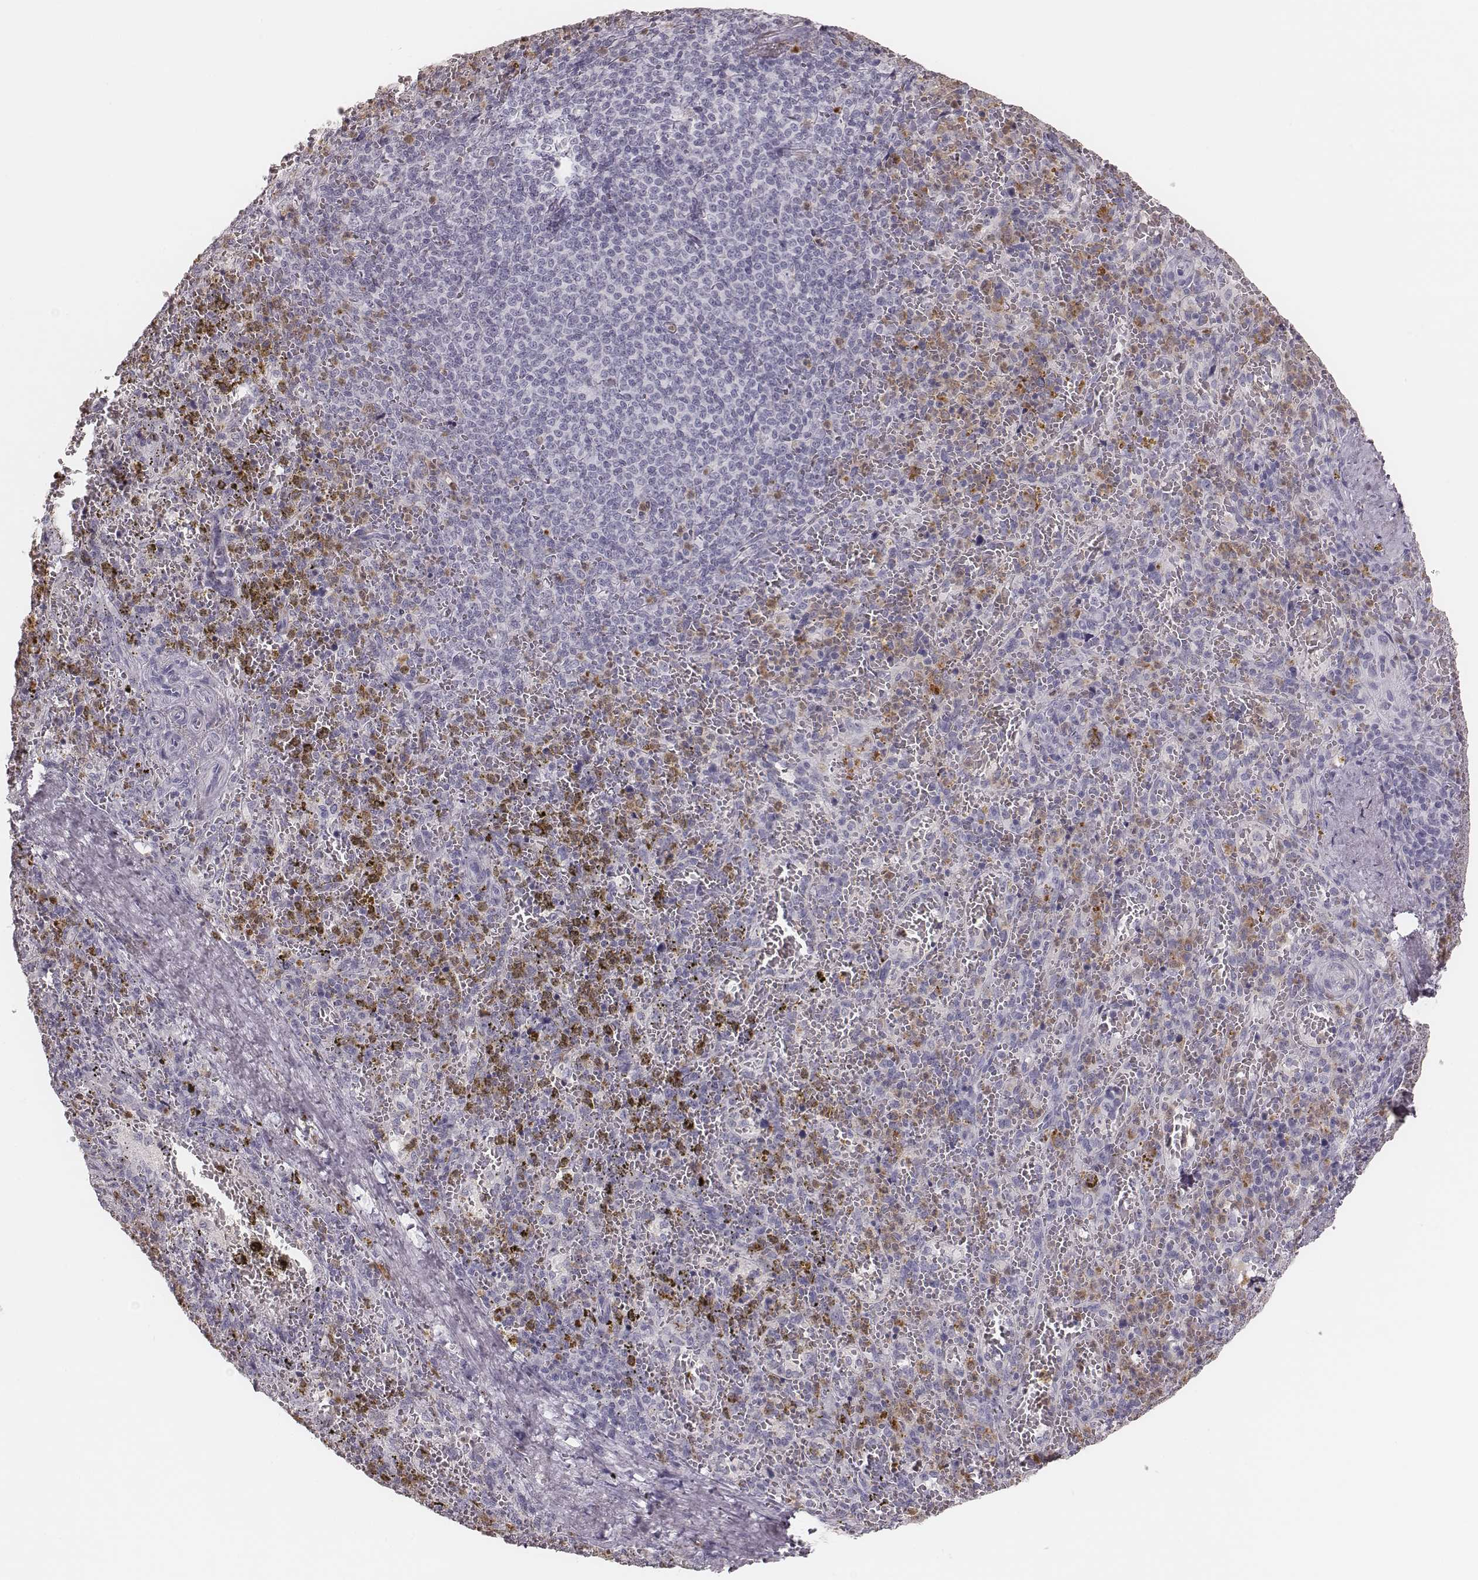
{"staining": {"intensity": "negative", "quantity": "none", "location": "none"}, "tissue": "spleen", "cell_type": "Cells in red pulp", "image_type": "normal", "snomed": [{"axis": "morphology", "description": "Normal tissue, NOS"}, {"axis": "topography", "description": "Spleen"}], "caption": "Immunohistochemistry micrograph of benign spleen: human spleen stained with DAB displays no significant protein positivity in cells in red pulp.", "gene": "ELANE", "patient": {"sex": "female", "age": 50}}